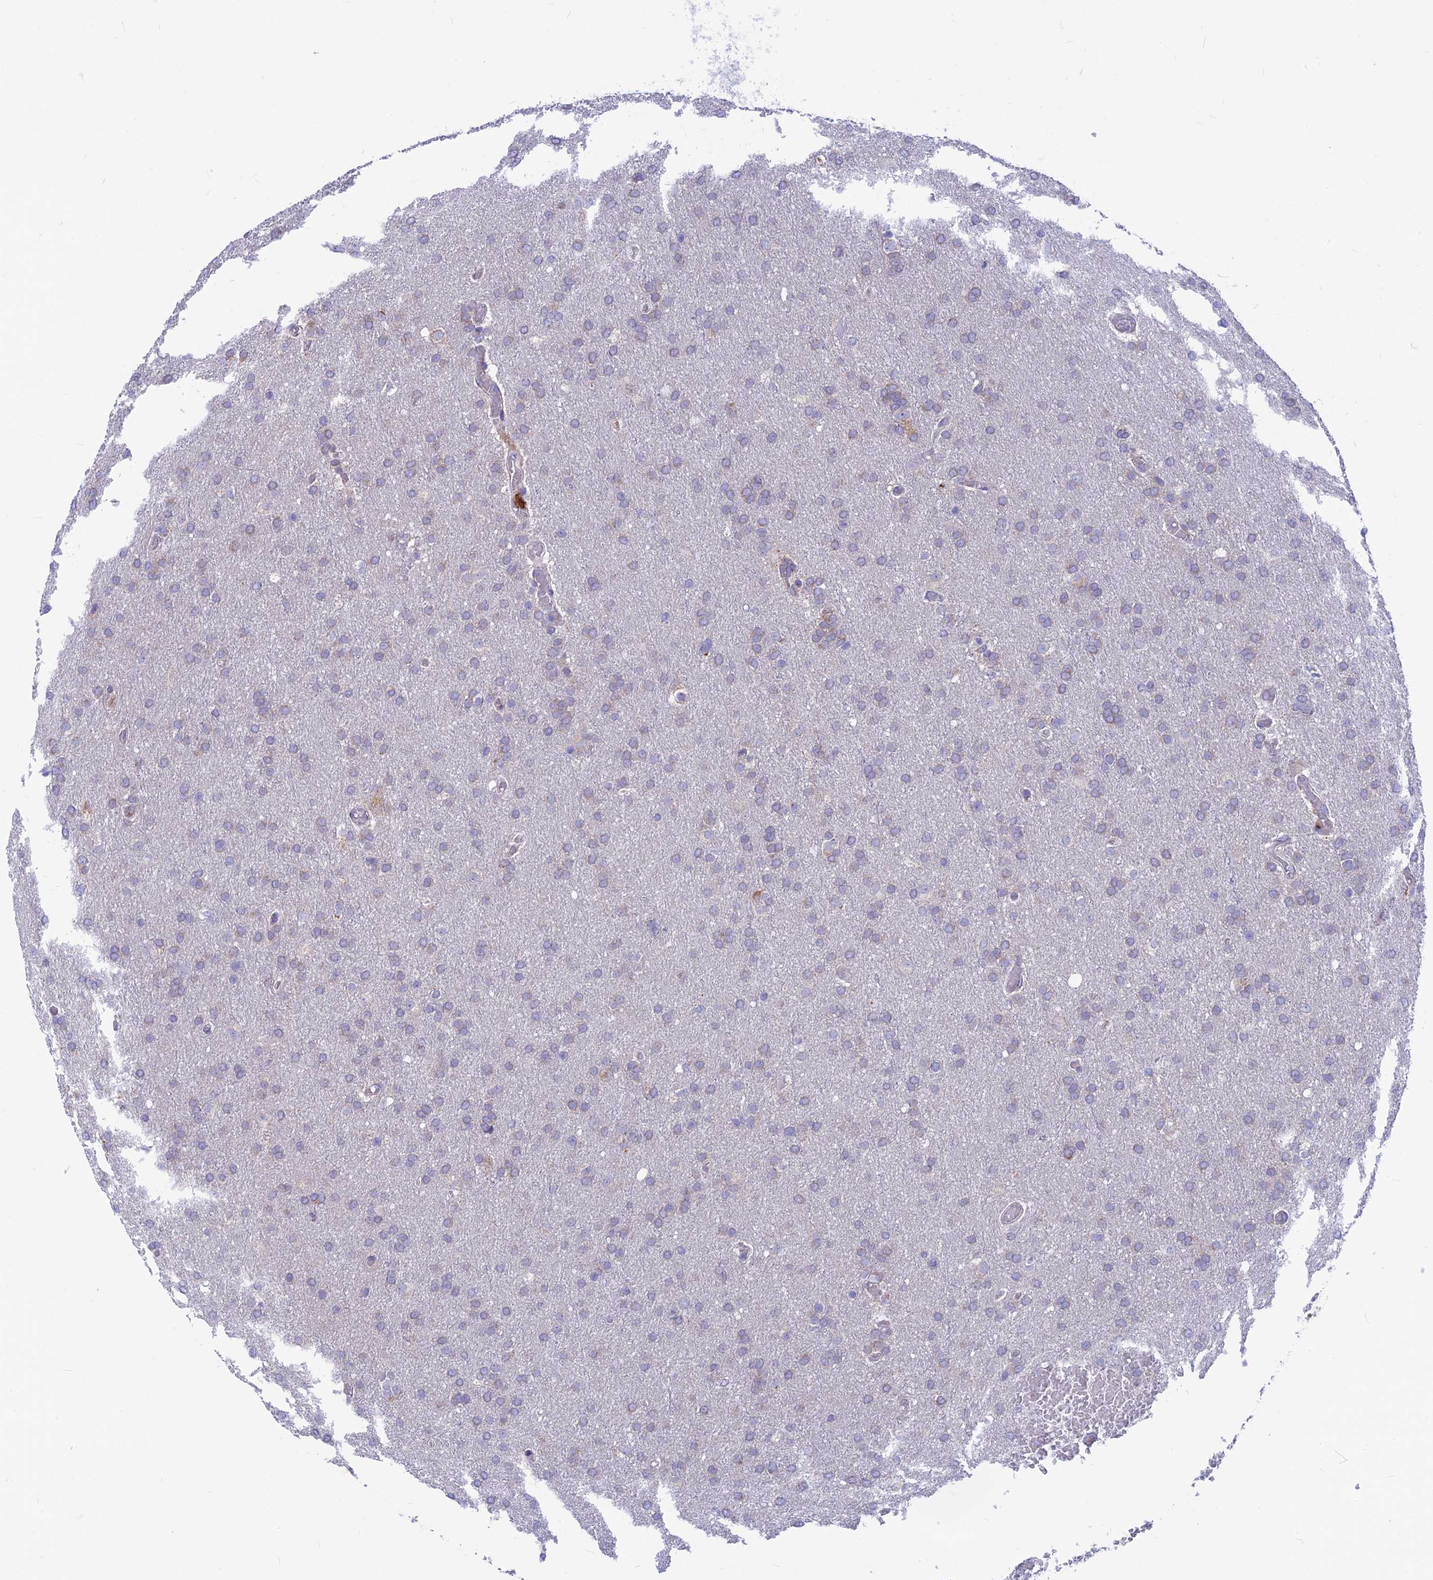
{"staining": {"intensity": "negative", "quantity": "none", "location": "none"}, "tissue": "glioma", "cell_type": "Tumor cells", "image_type": "cancer", "snomed": [{"axis": "morphology", "description": "Glioma, malignant, High grade"}, {"axis": "topography", "description": "Cerebral cortex"}], "caption": "Image shows no protein positivity in tumor cells of glioma tissue.", "gene": "PLAC9", "patient": {"sex": "female", "age": 36}}